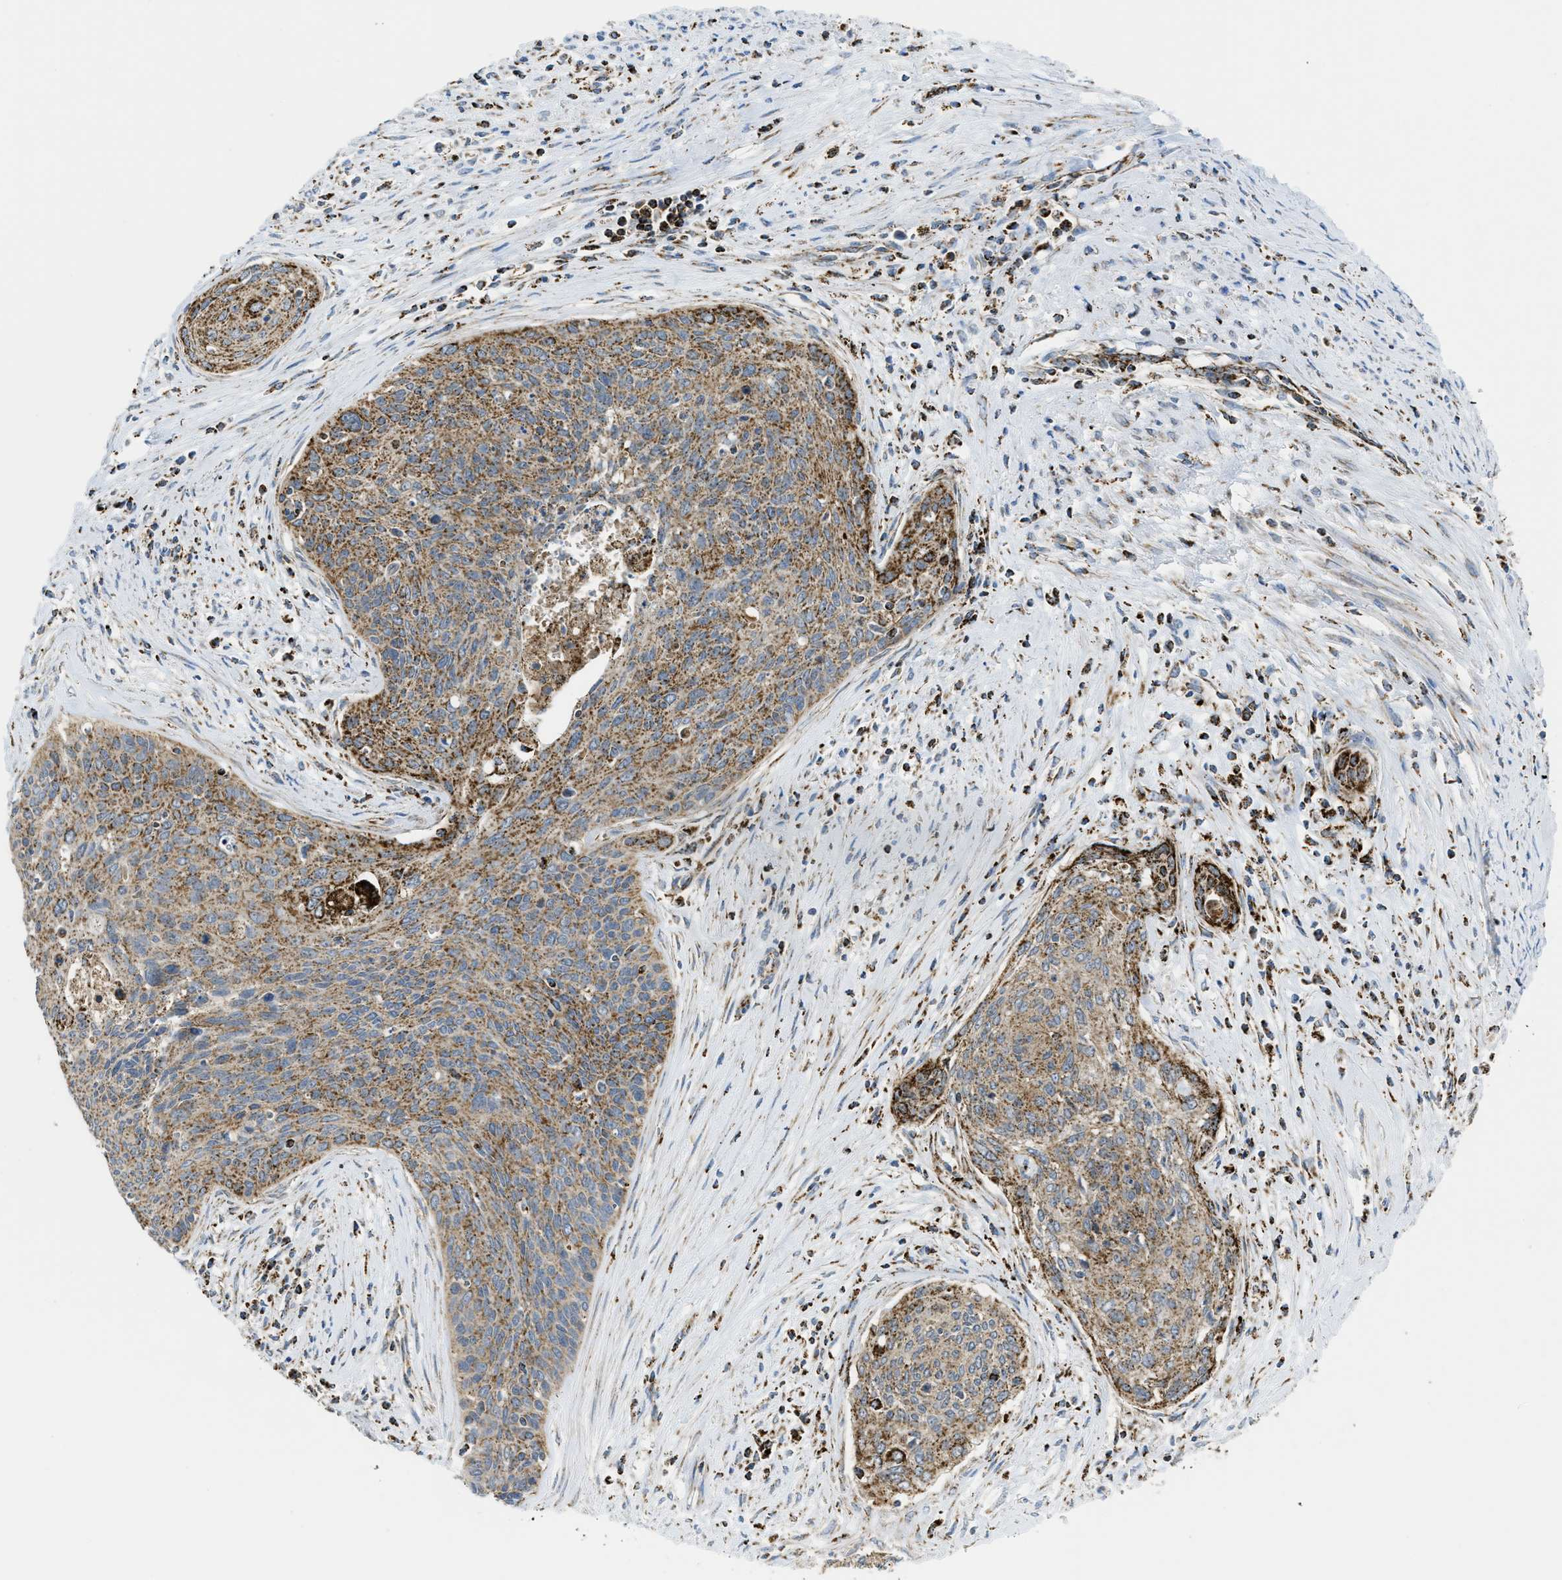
{"staining": {"intensity": "moderate", "quantity": ">75%", "location": "cytoplasmic/membranous"}, "tissue": "cervical cancer", "cell_type": "Tumor cells", "image_type": "cancer", "snomed": [{"axis": "morphology", "description": "Squamous cell carcinoma, NOS"}, {"axis": "topography", "description": "Cervix"}], "caption": "Immunohistochemical staining of cervical cancer displays medium levels of moderate cytoplasmic/membranous protein positivity in approximately >75% of tumor cells.", "gene": "SQOR", "patient": {"sex": "female", "age": 55}}